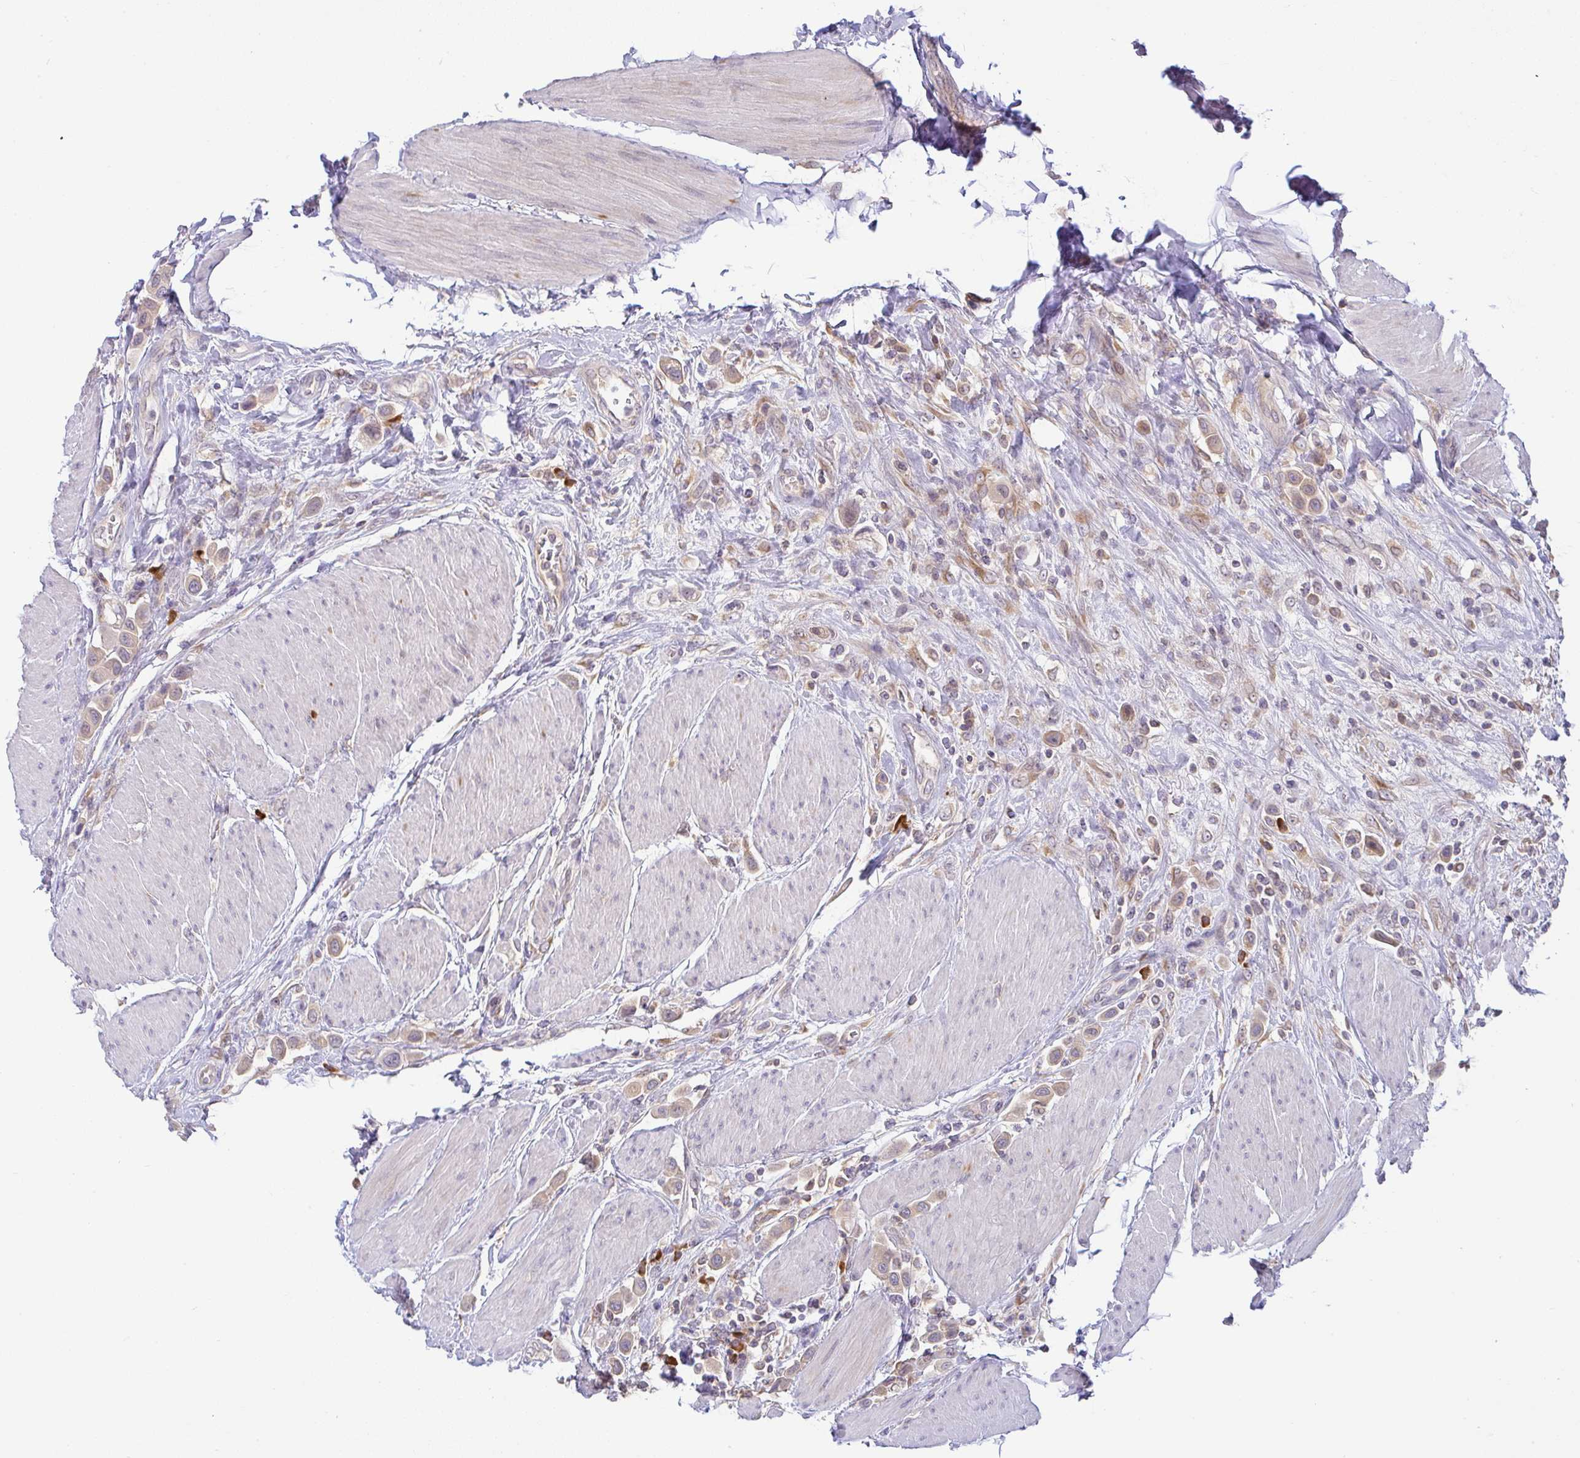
{"staining": {"intensity": "weak", "quantity": ">75%", "location": "cytoplasmic/membranous"}, "tissue": "urothelial cancer", "cell_type": "Tumor cells", "image_type": "cancer", "snomed": [{"axis": "morphology", "description": "Urothelial carcinoma, High grade"}, {"axis": "topography", "description": "Urinary bladder"}], "caption": "Human urothelial cancer stained with a brown dye reveals weak cytoplasmic/membranous positive expression in about >75% of tumor cells.", "gene": "DERL2", "patient": {"sex": "male", "age": 50}}